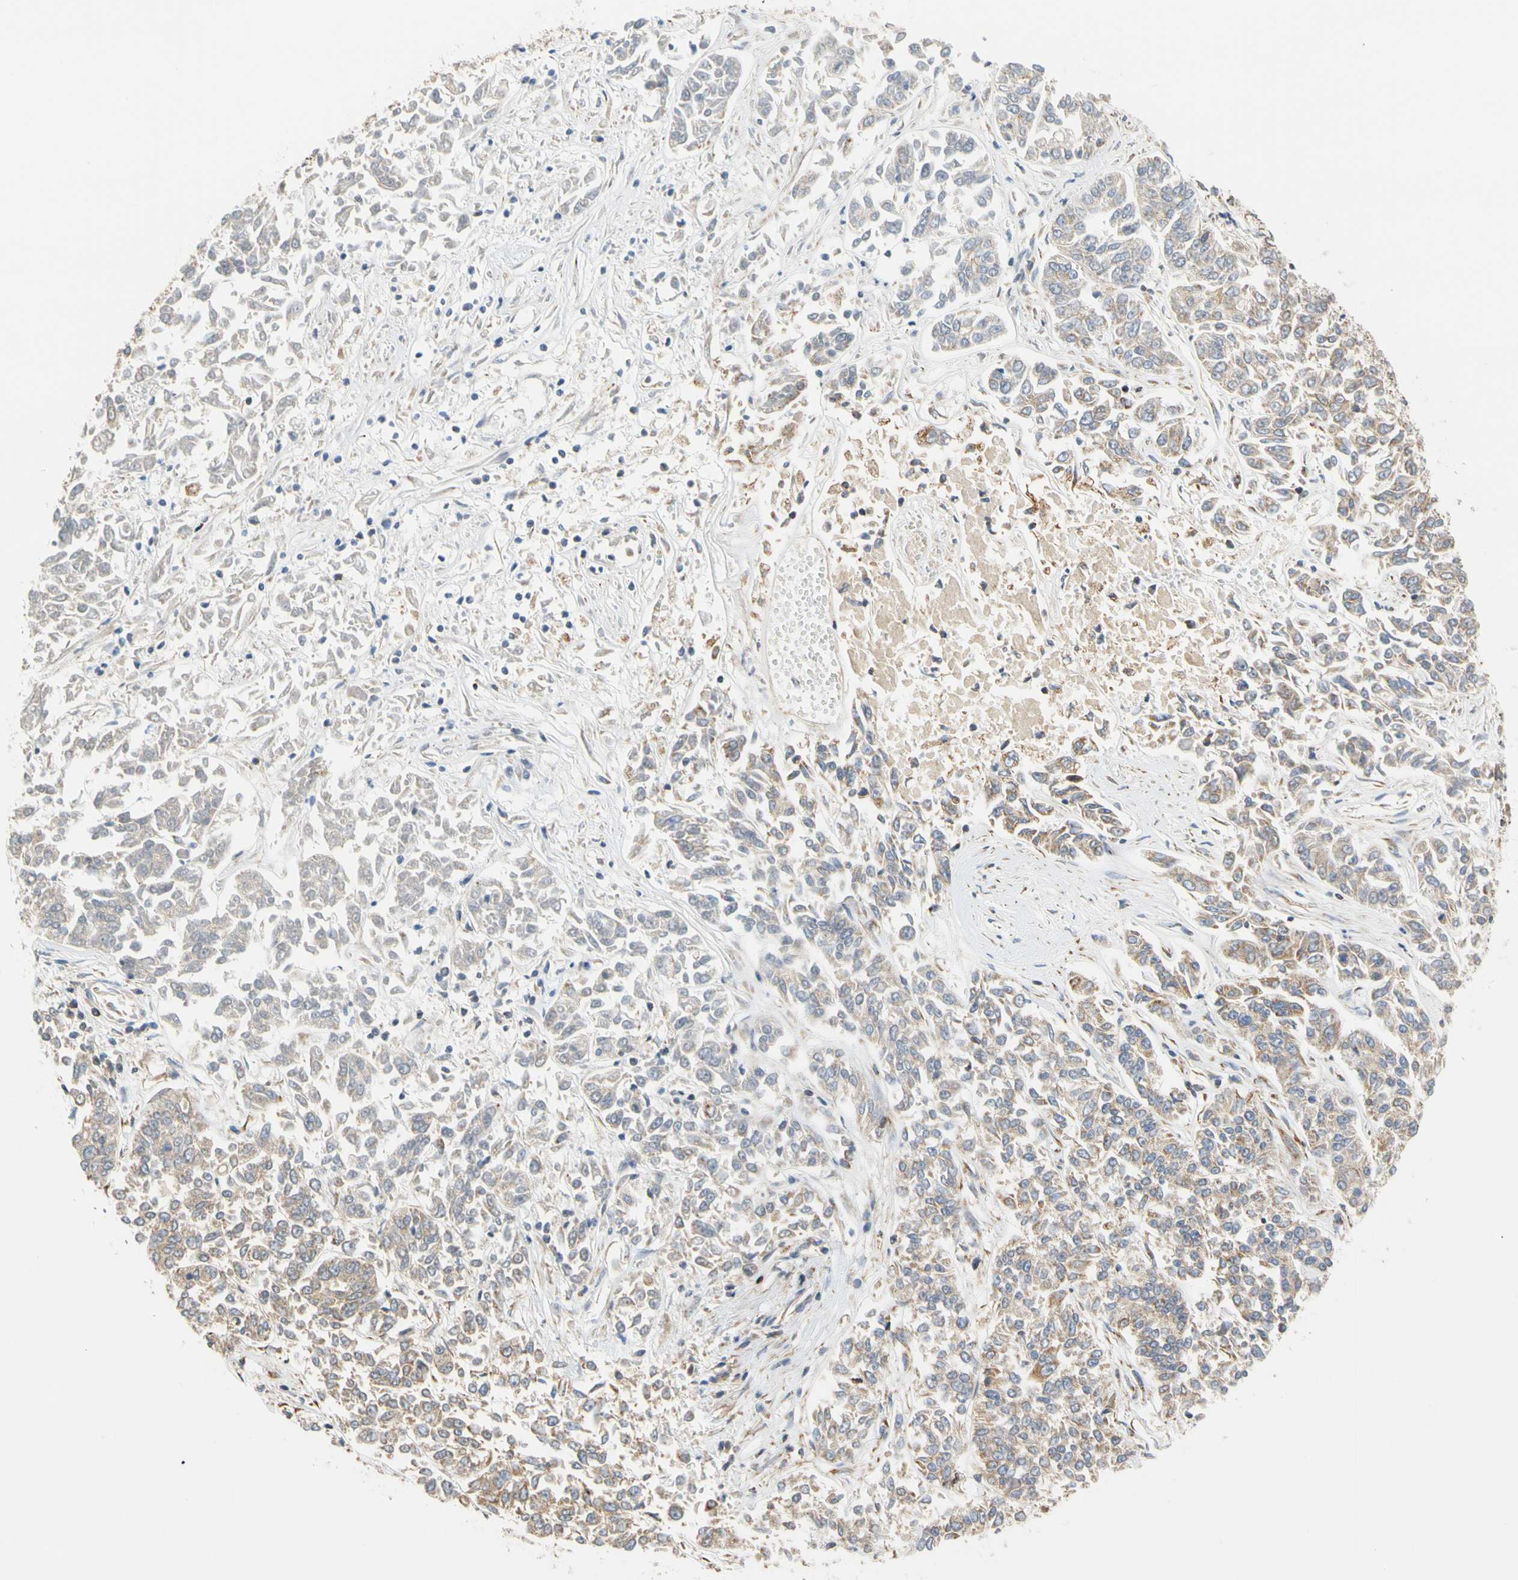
{"staining": {"intensity": "moderate", "quantity": "25%-75%", "location": "cytoplasmic/membranous"}, "tissue": "lung cancer", "cell_type": "Tumor cells", "image_type": "cancer", "snomed": [{"axis": "morphology", "description": "Adenocarcinoma, NOS"}, {"axis": "topography", "description": "Lung"}], "caption": "Brown immunohistochemical staining in lung cancer displays moderate cytoplasmic/membranous positivity in approximately 25%-75% of tumor cells.", "gene": "SFXN3", "patient": {"sex": "male", "age": 84}}